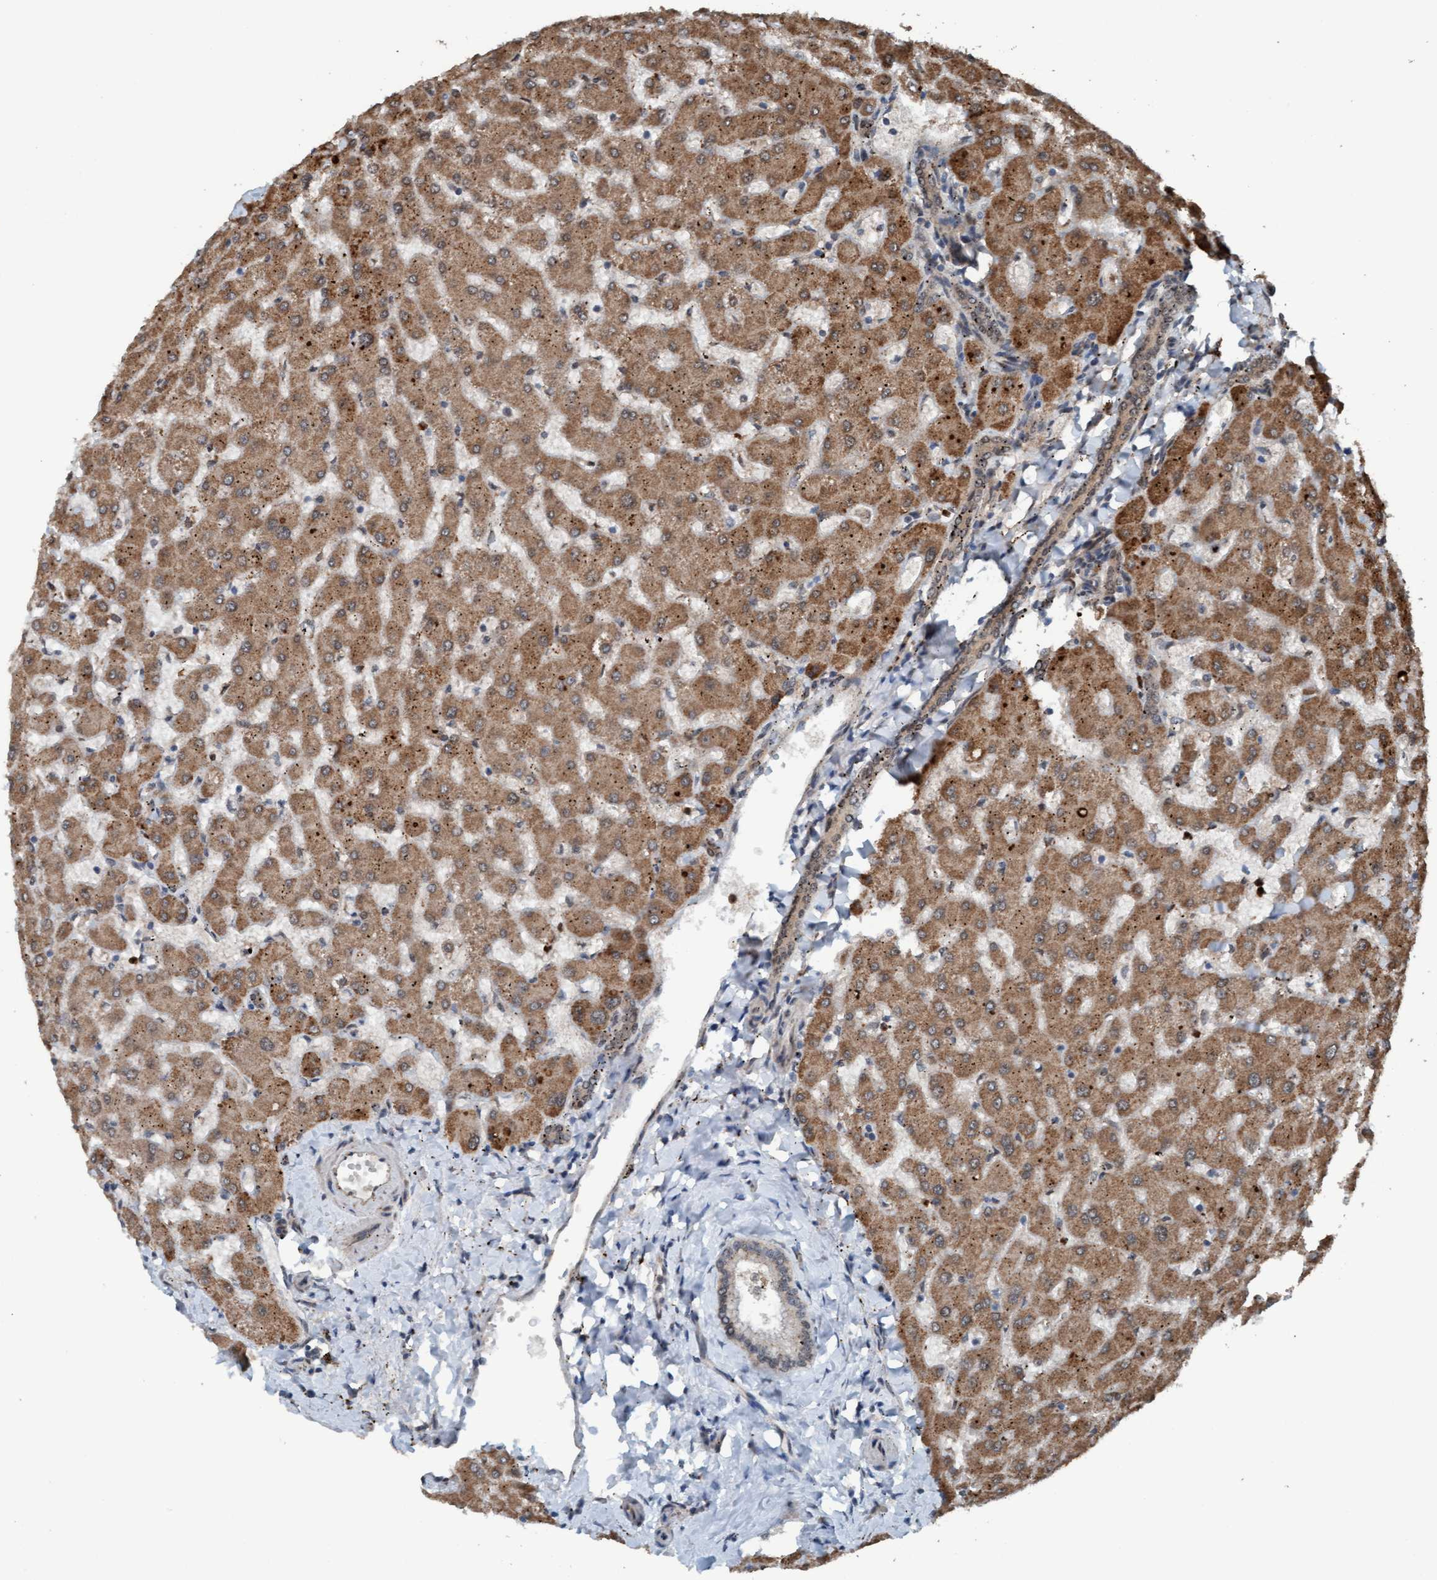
{"staining": {"intensity": "weak", "quantity": "25%-75%", "location": "cytoplasmic/membranous"}, "tissue": "liver", "cell_type": "Cholangiocytes", "image_type": "normal", "snomed": [{"axis": "morphology", "description": "Normal tissue, NOS"}, {"axis": "topography", "description": "Liver"}], "caption": "IHC of unremarkable liver shows low levels of weak cytoplasmic/membranous positivity in approximately 25%-75% of cholangiocytes. The protein of interest is shown in brown color, while the nuclei are stained blue.", "gene": "PLXNB2", "patient": {"sex": "female", "age": 63}}